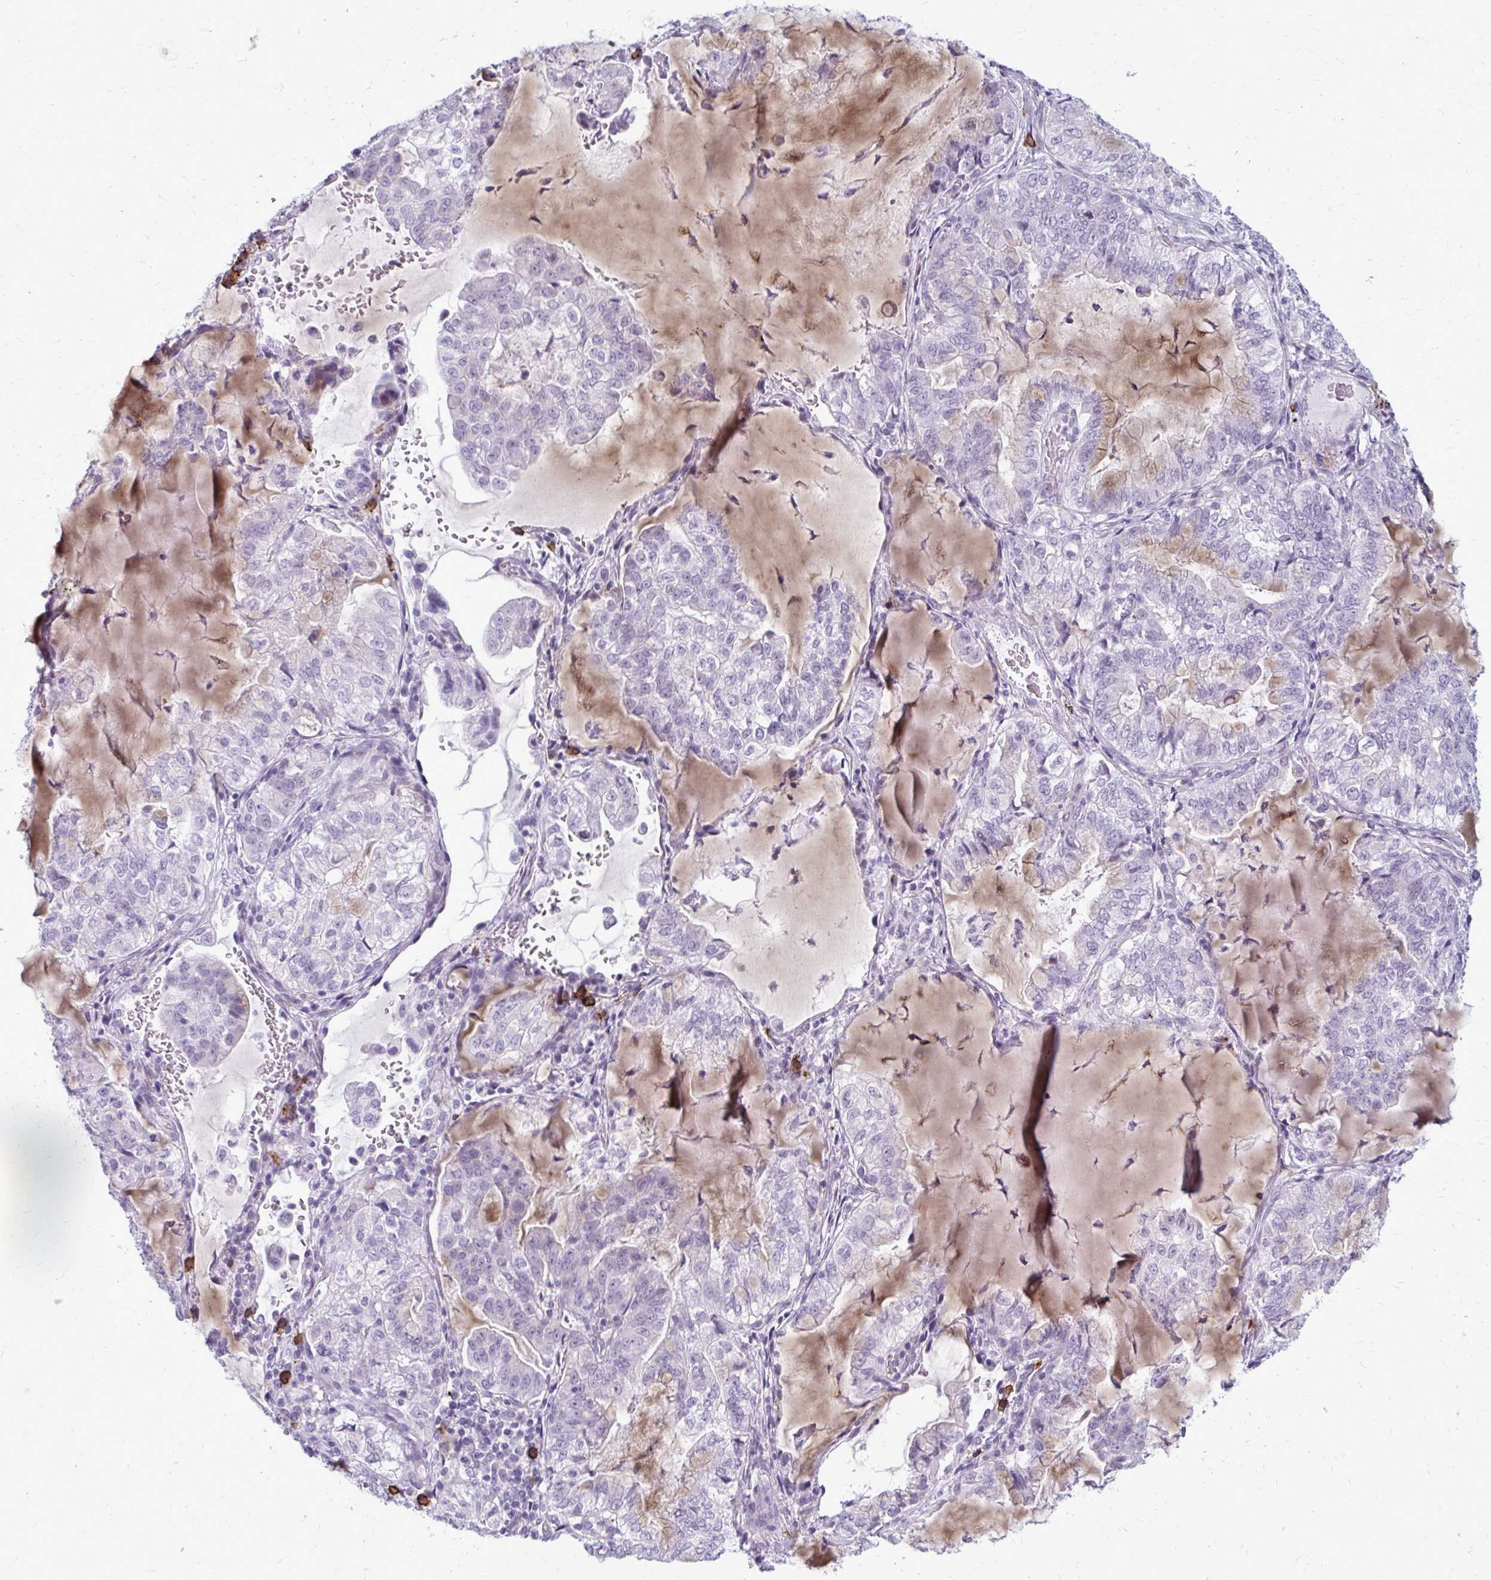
{"staining": {"intensity": "negative", "quantity": "none", "location": "none"}, "tissue": "lung cancer", "cell_type": "Tumor cells", "image_type": "cancer", "snomed": [{"axis": "morphology", "description": "Adenocarcinoma, NOS"}, {"axis": "topography", "description": "Lymph node"}, {"axis": "topography", "description": "Lung"}], "caption": "Lung adenocarcinoma was stained to show a protein in brown. There is no significant expression in tumor cells.", "gene": "CD38", "patient": {"sex": "male", "age": 66}}